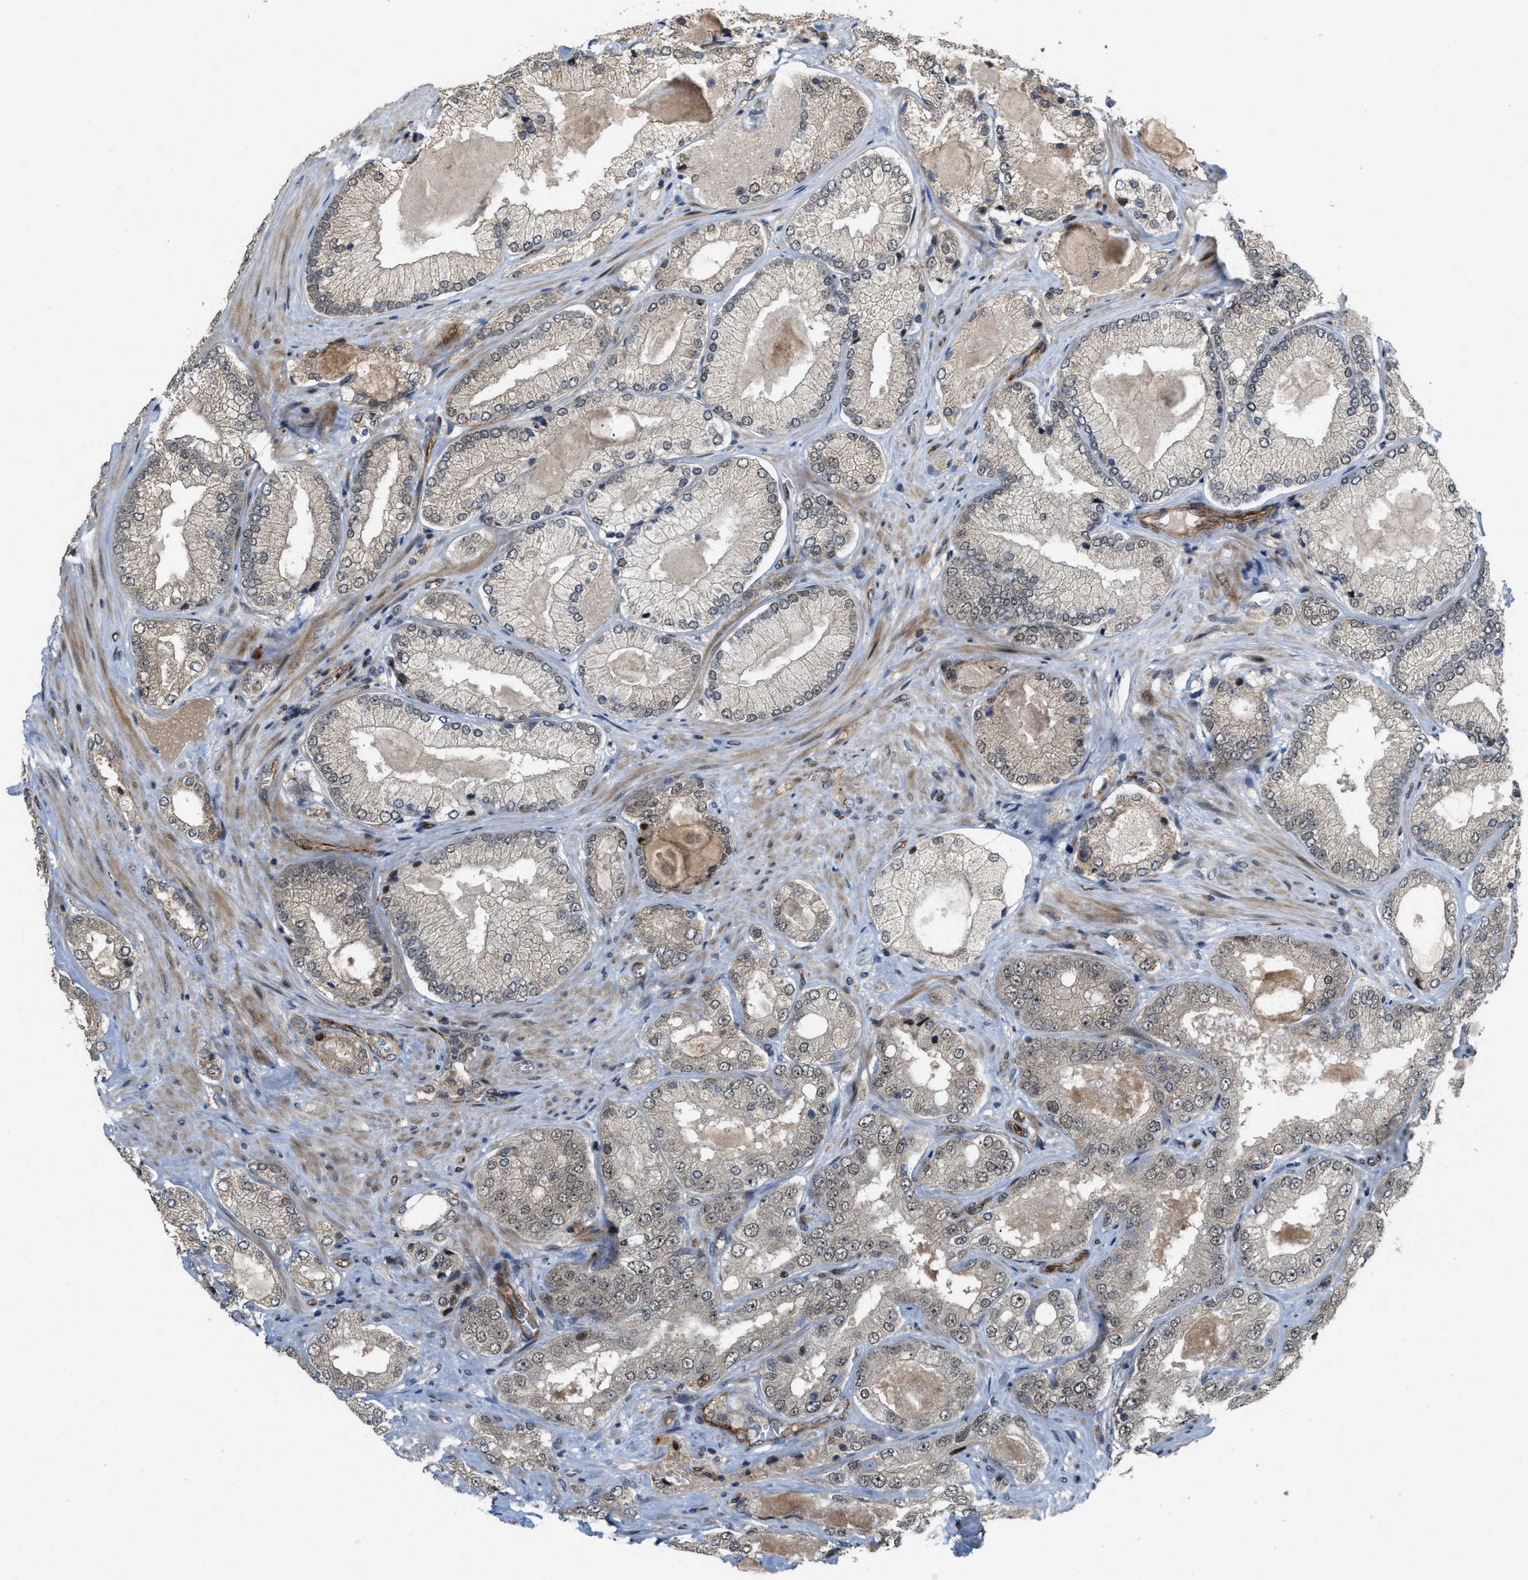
{"staining": {"intensity": "negative", "quantity": "none", "location": "none"}, "tissue": "prostate cancer", "cell_type": "Tumor cells", "image_type": "cancer", "snomed": [{"axis": "morphology", "description": "Adenocarcinoma, Low grade"}, {"axis": "topography", "description": "Prostate"}], "caption": "Immunohistochemistry (IHC) of human prostate cancer (low-grade adenocarcinoma) demonstrates no staining in tumor cells.", "gene": "DPF2", "patient": {"sex": "male", "age": 65}}